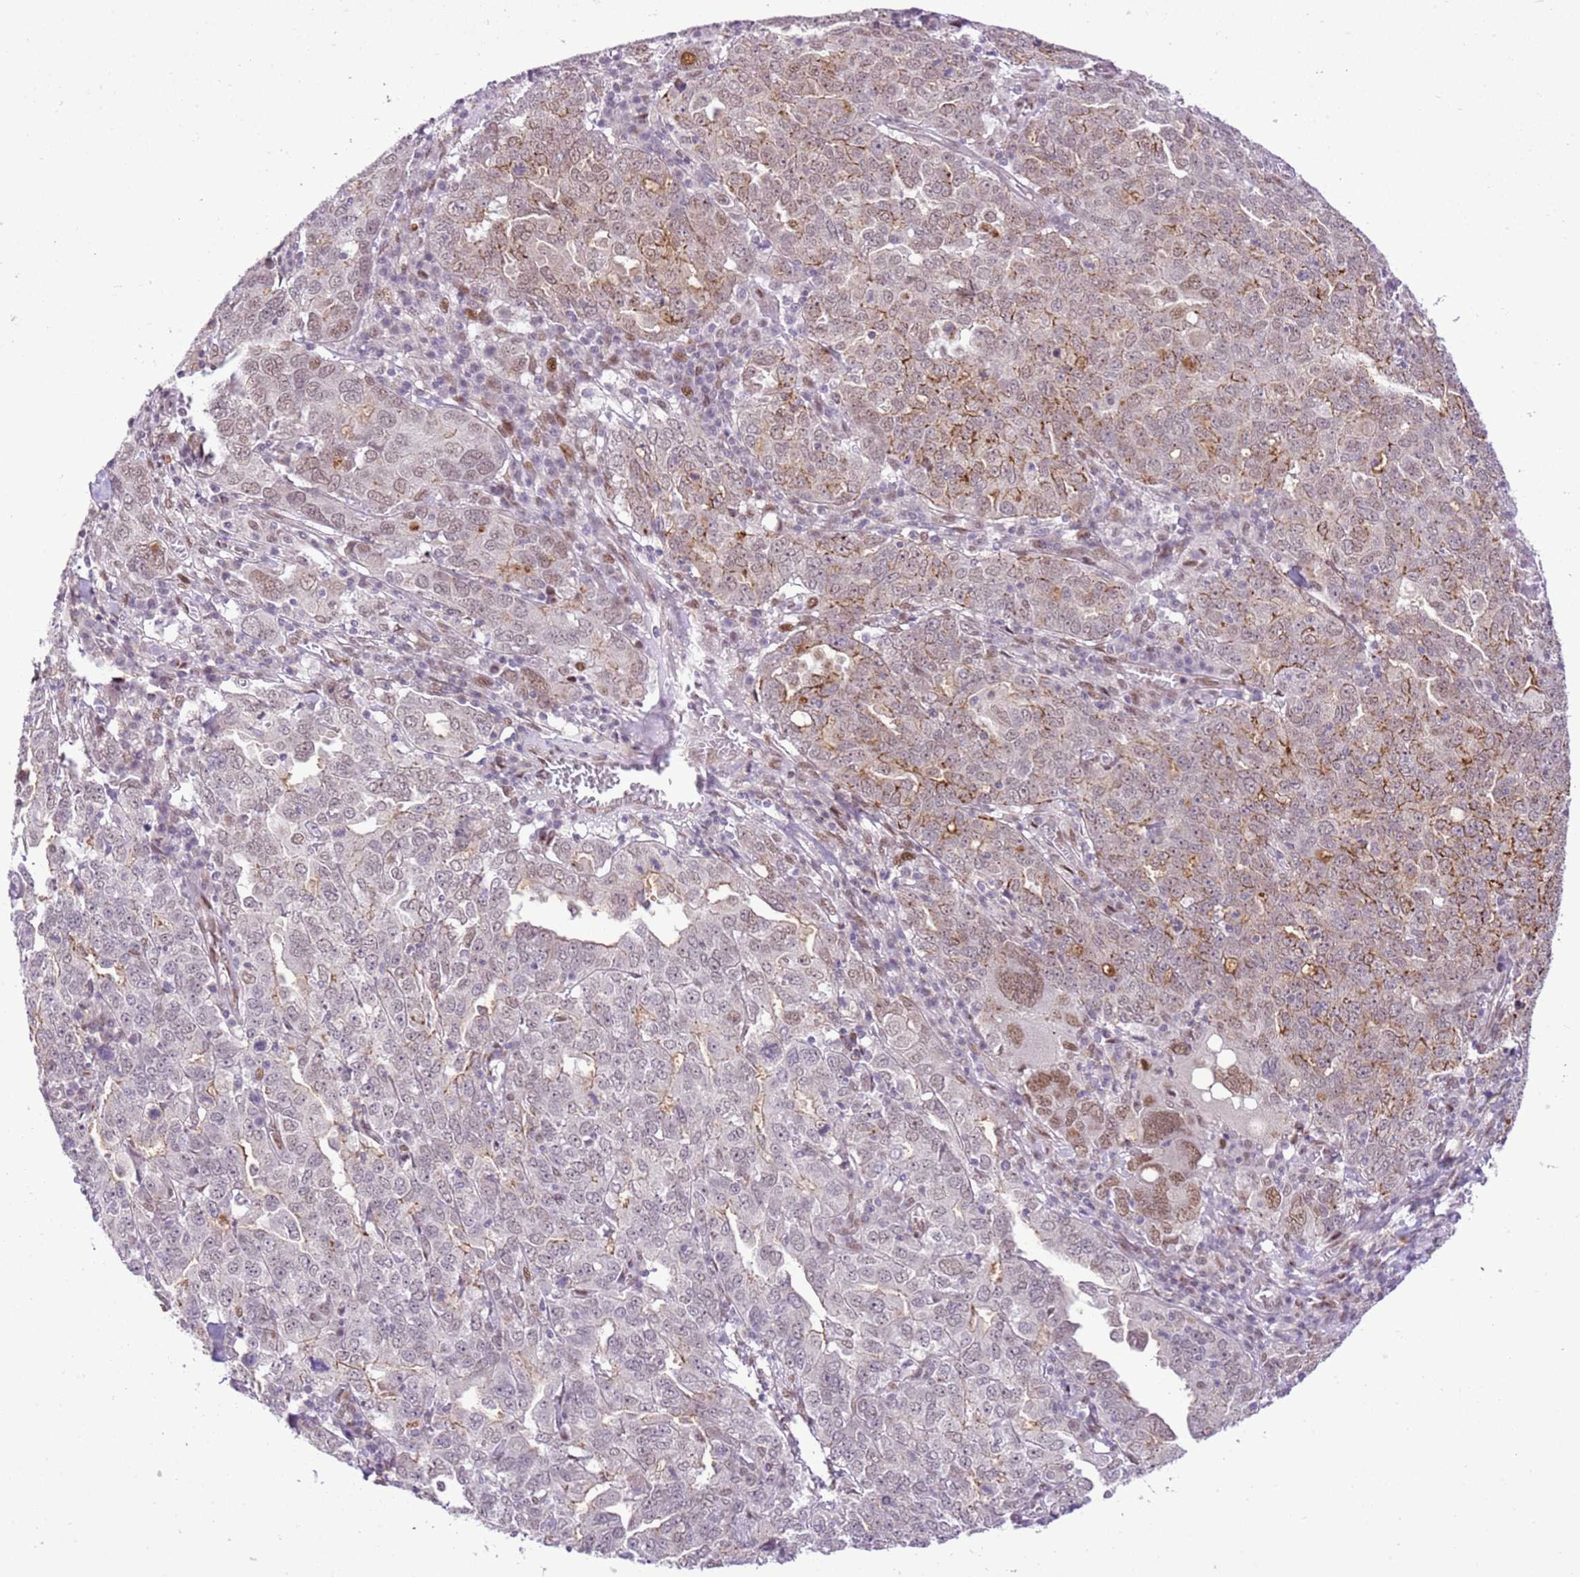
{"staining": {"intensity": "moderate", "quantity": "<25%", "location": "cytoplasmic/membranous"}, "tissue": "ovarian cancer", "cell_type": "Tumor cells", "image_type": "cancer", "snomed": [{"axis": "morphology", "description": "Carcinoma, endometroid"}, {"axis": "topography", "description": "Ovary"}], "caption": "IHC of endometroid carcinoma (ovarian) exhibits low levels of moderate cytoplasmic/membranous expression in approximately <25% of tumor cells.", "gene": "NACC2", "patient": {"sex": "female", "age": 62}}